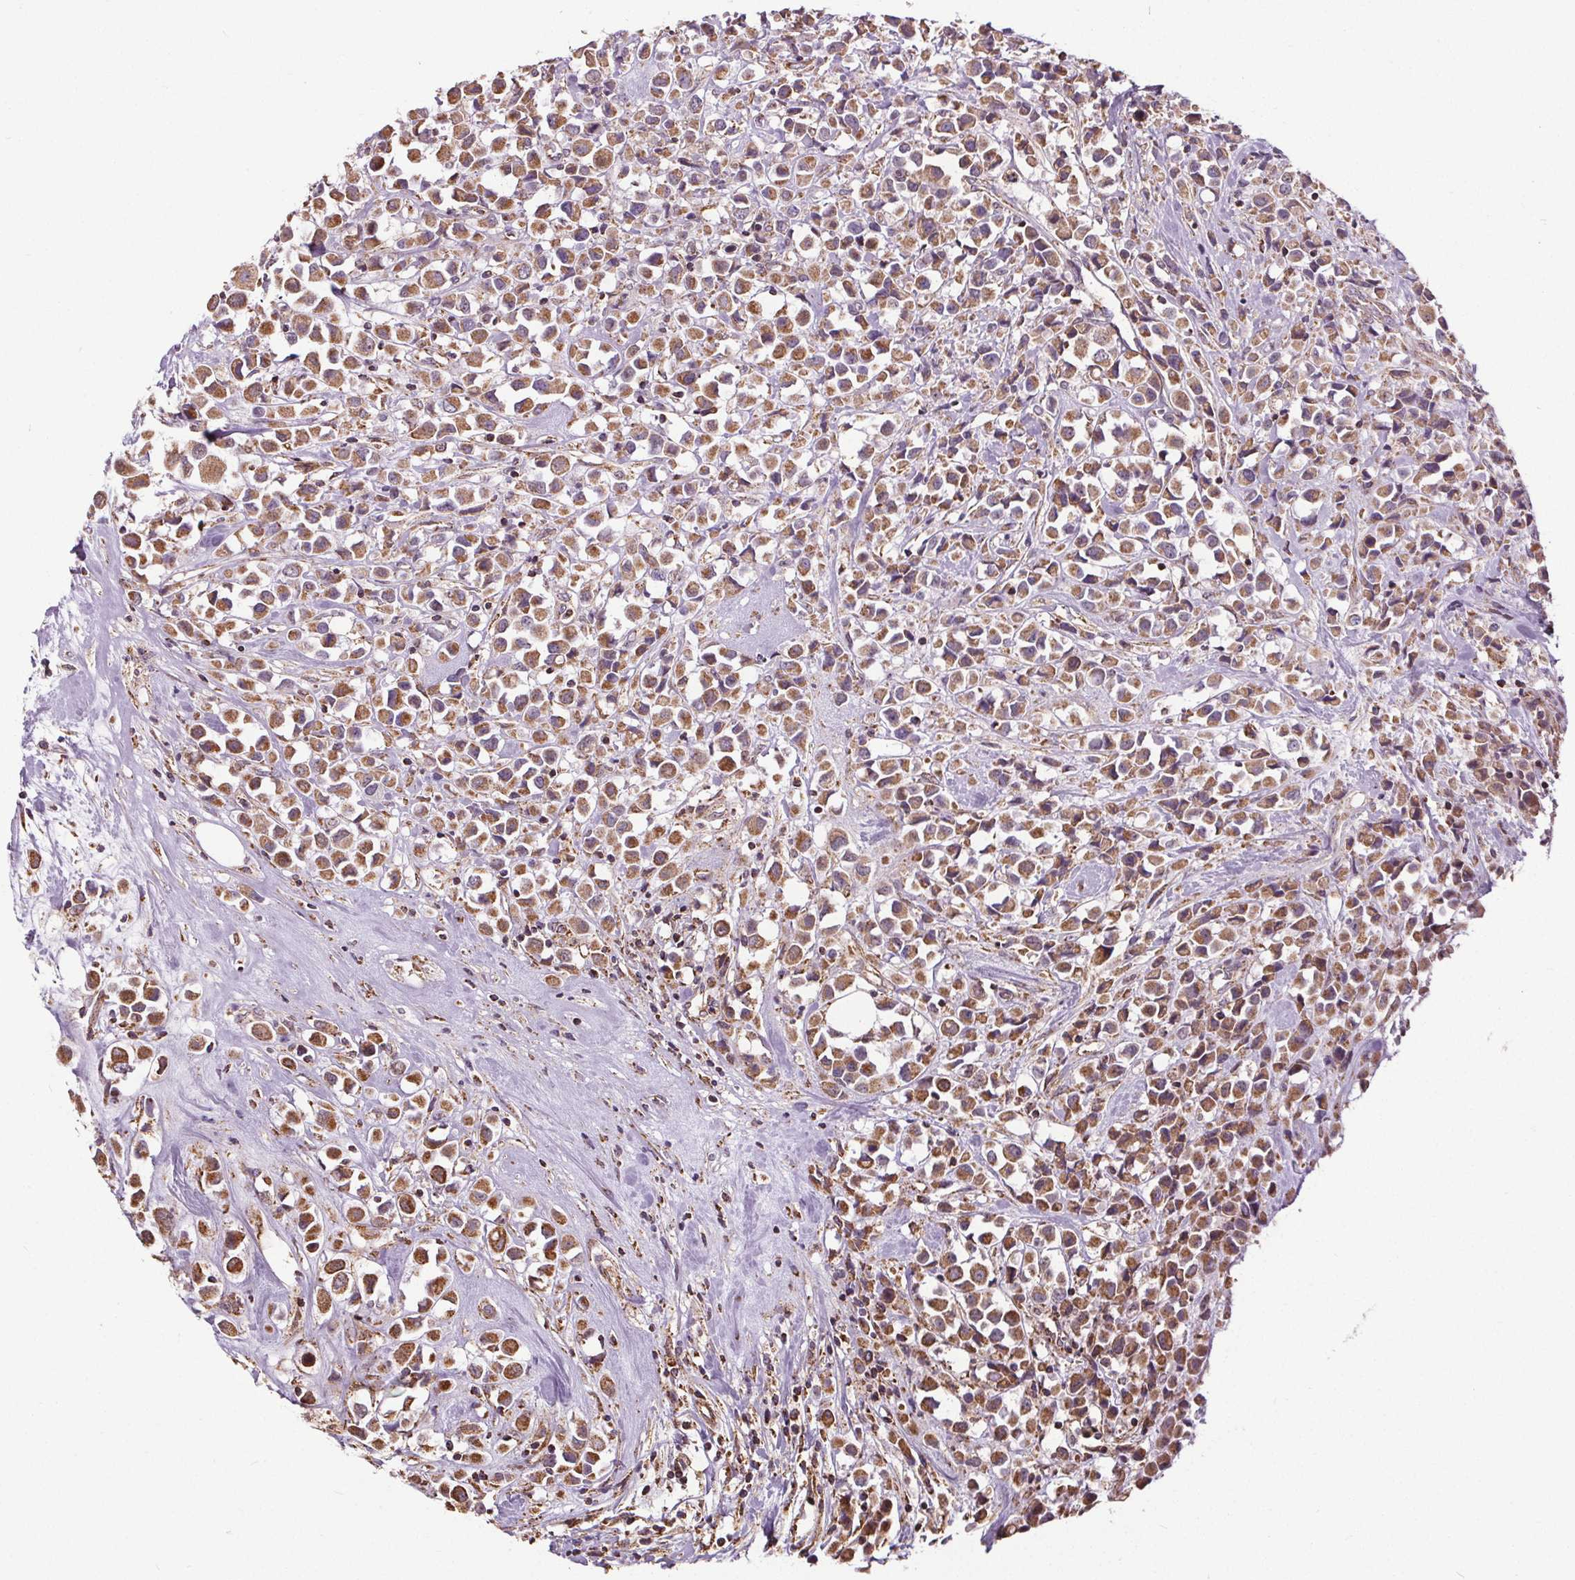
{"staining": {"intensity": "moderate", "quantity": ">75%", "location": "cytoplasmic/membranous"}, "tissue": "breast cancer", "cell_type": "Tumor cells", "image_type": "cancer", "snomed": [{"axis": "morphology", "description": "Duct carcinoma"}, {"axis": "topography", "description": "Breast"}], "caption": "Infiltrating ductal carcinoma (breast) stained with DAB (3,3'-diaminobenzidine) IHC displays medium levels of moderate cytoplasmic/membranous expression in approximately >75% of tumor cells. Using DAB (3,3'-diaminobenzidine) (brown) and hematoxylin (blue) stains, captured at high magnification using brightfield microscopy.", "gene": "ZNF548", "patient": {"sex": "female", "age": 61}}